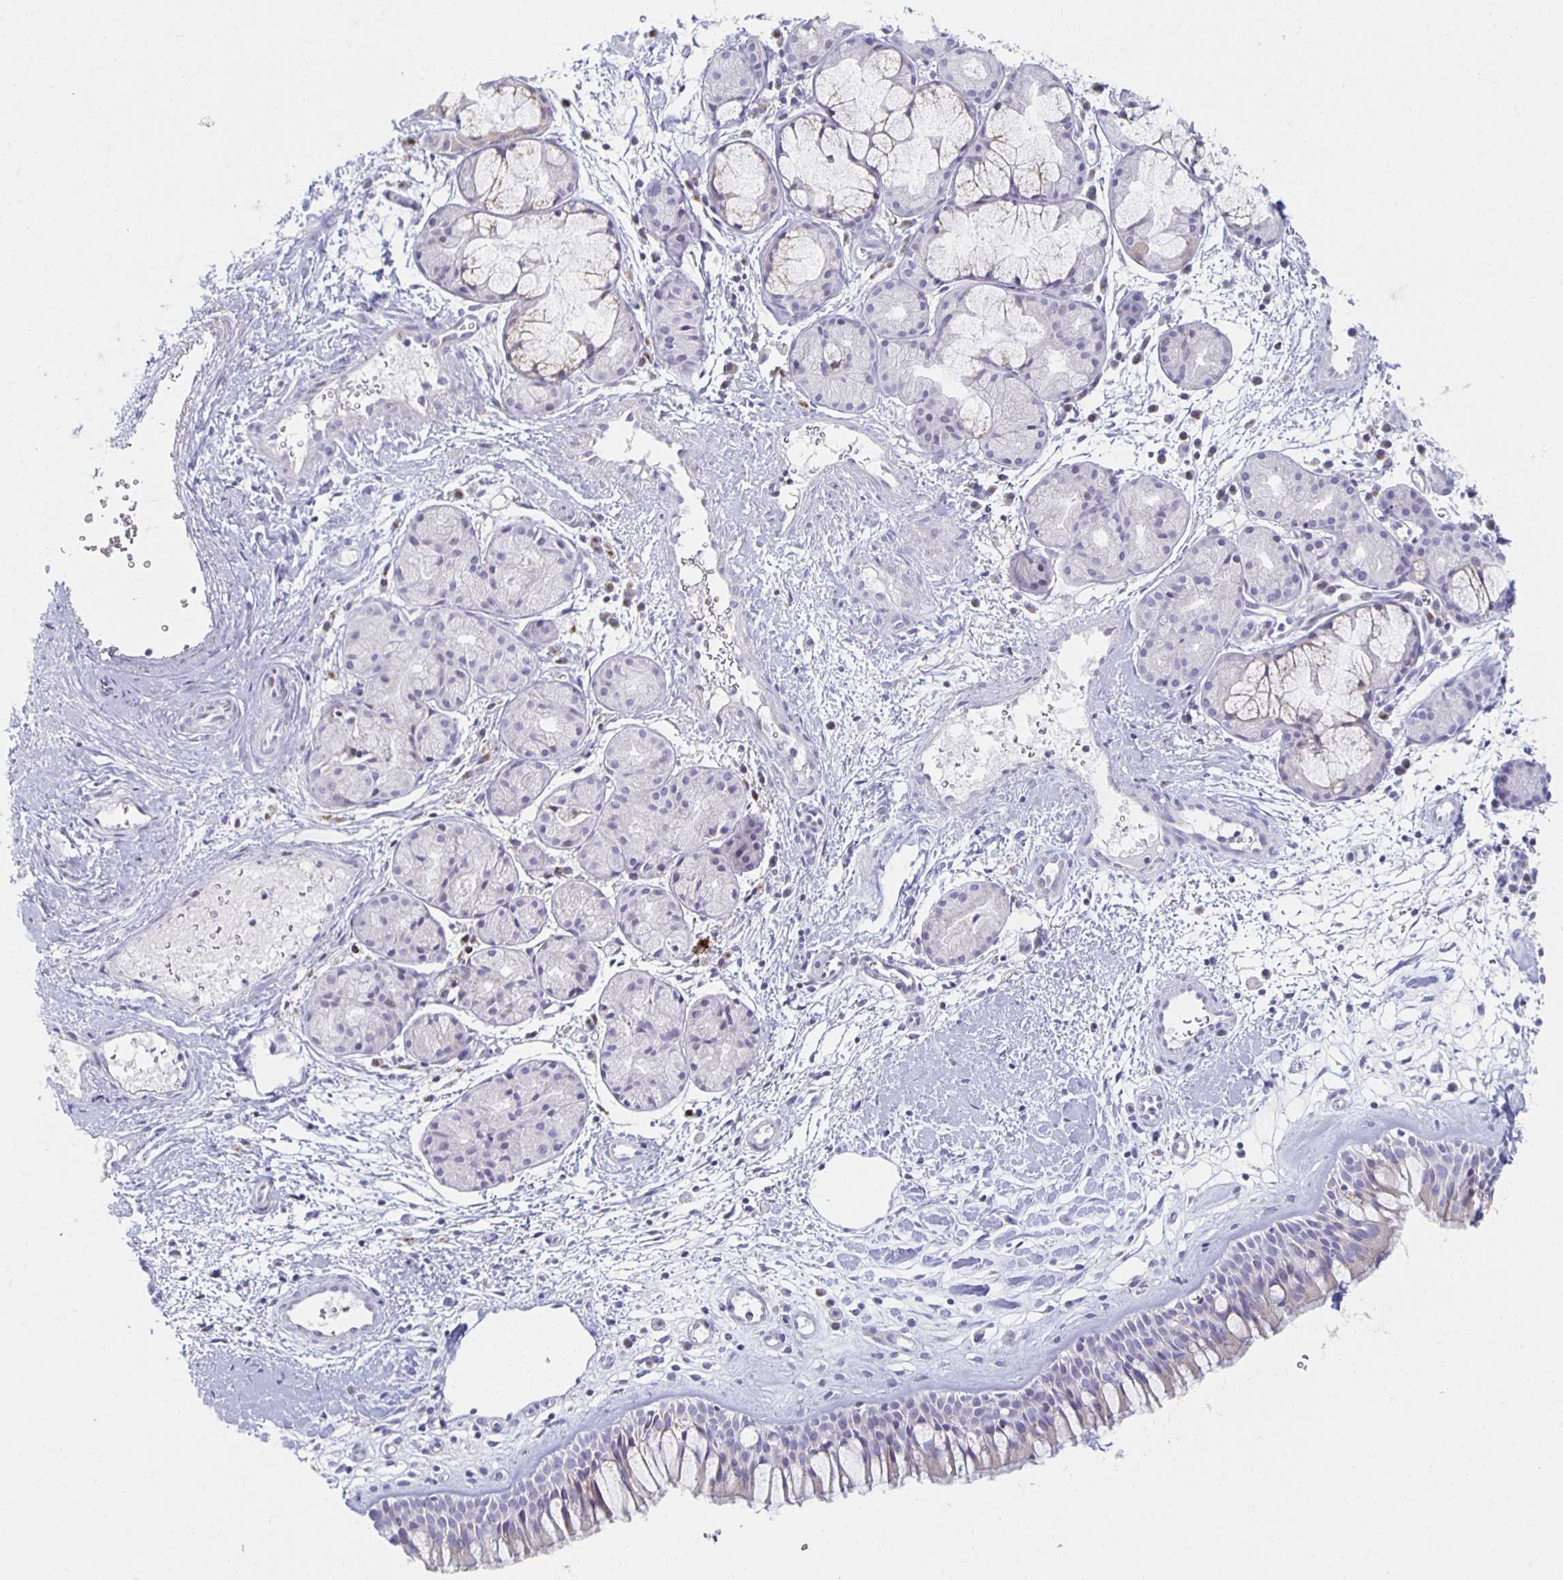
{"staining": {"intensity": "negative", "quantity": "none", "location": "none"}, "tissue": "nasopharynx", "cell_type": "Respiratory epithelial cells", "image_type": "normal", "snomed": [{"axis": "morphology", "description": "Normal tissue, NOS"}, {"axis": "topography", "description": "Nasopharynx"}], "caption": "IHC of normal nasopharynx reveals no staining in respiratory epithelial cells. (Brightfield microscopy of DAB immunohistochemistry at high magnification).", "gene": "TEX44", "patient": {"sex": "male", "age": 65}}